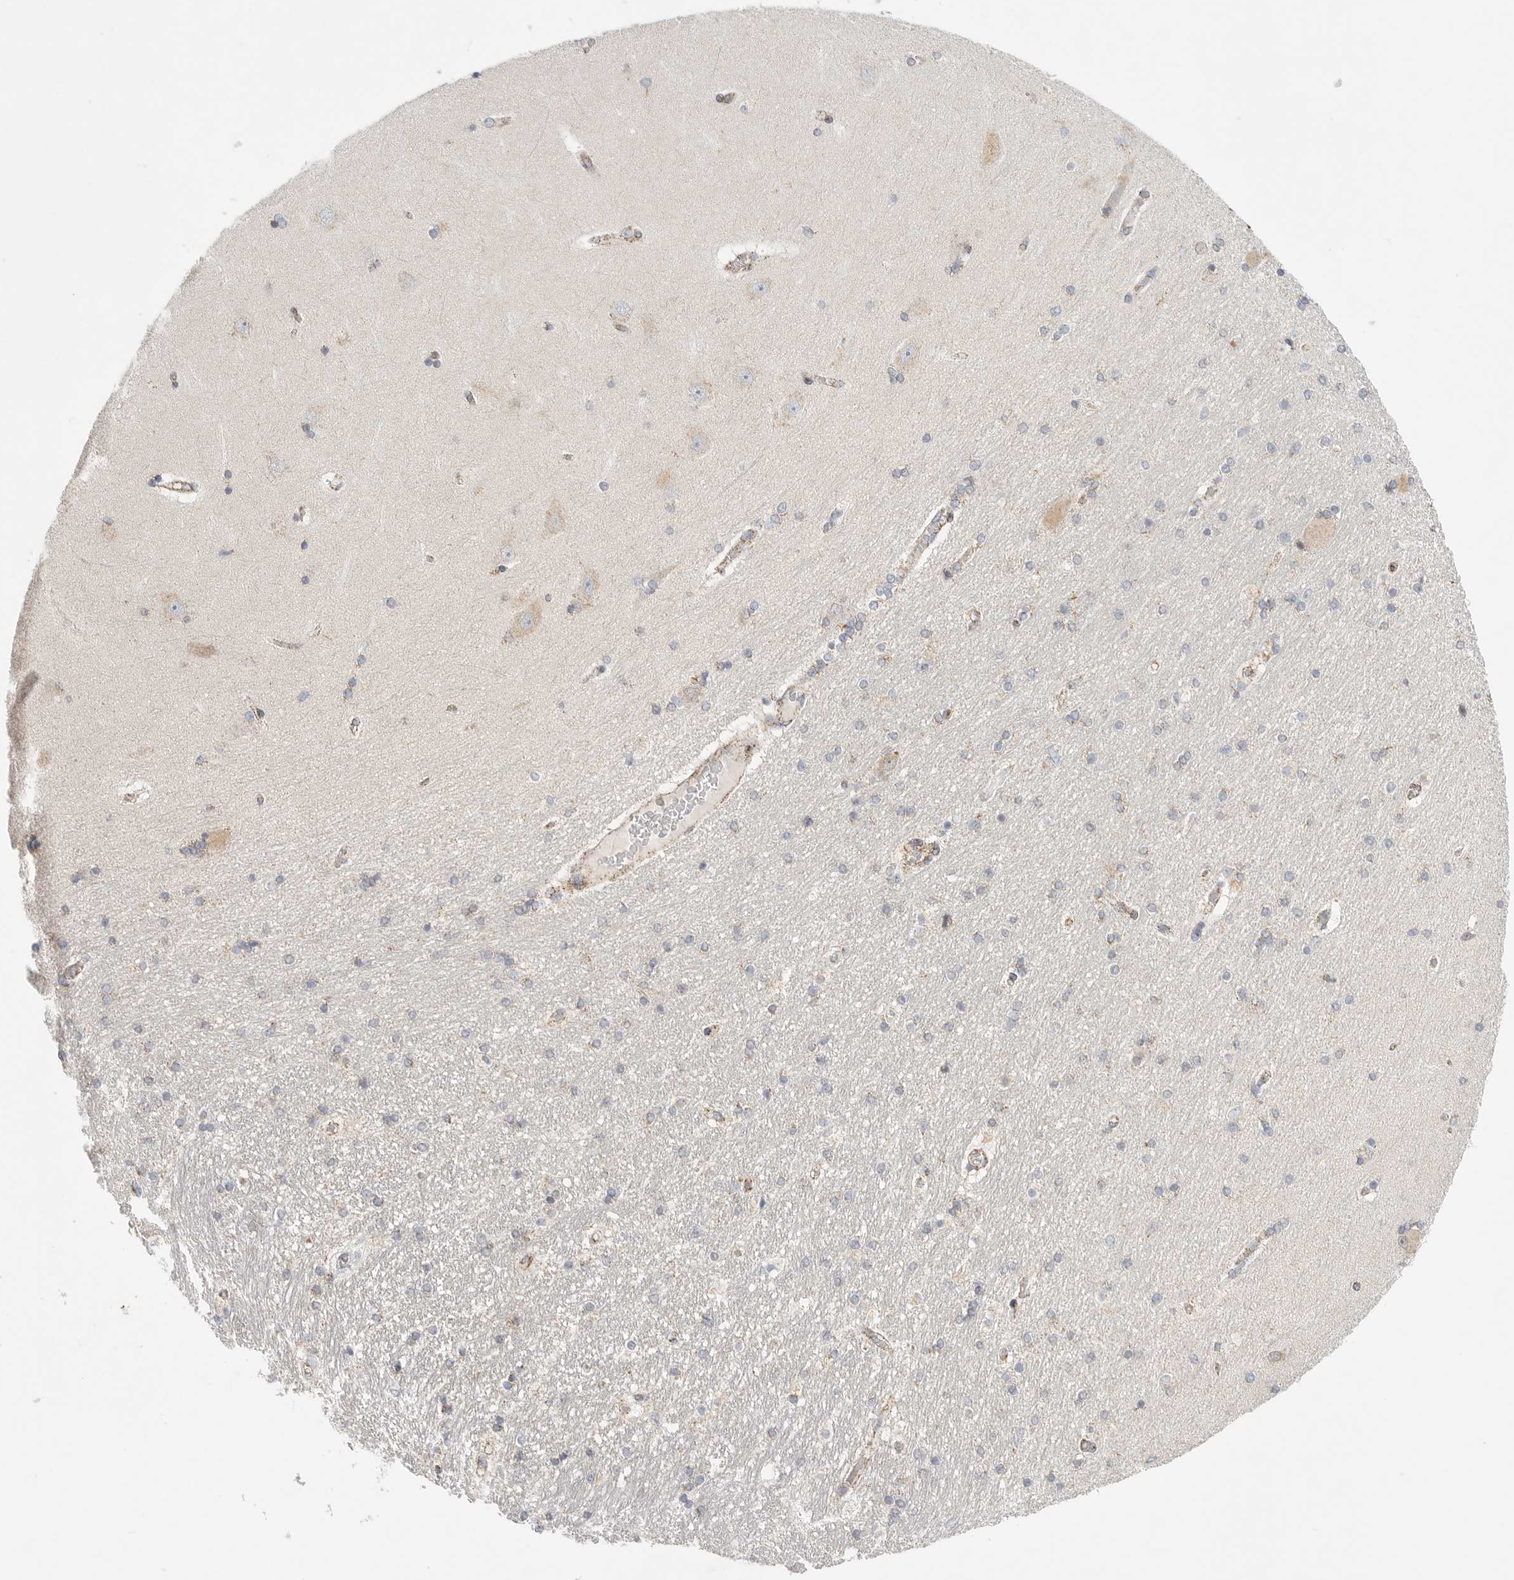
{"staining": {"intensity": "negative", "quantity": "none", "location": "none"}, "tissue": "hippocampus", "cell_type": "Glial cells", "image_type": "normal", "snomed": [{"axis": "morphology", "description": "Normal tissue, NOS"}, {"axis": "topography", "description": "Hippocampus"}], "caption": "Human hippocampus stained for a protein using immunohistochemistry (IHC) reveals no positivity in glial cells.", "gene": "SLC25A26", "patient": {"sex": "female", "age": 54}}